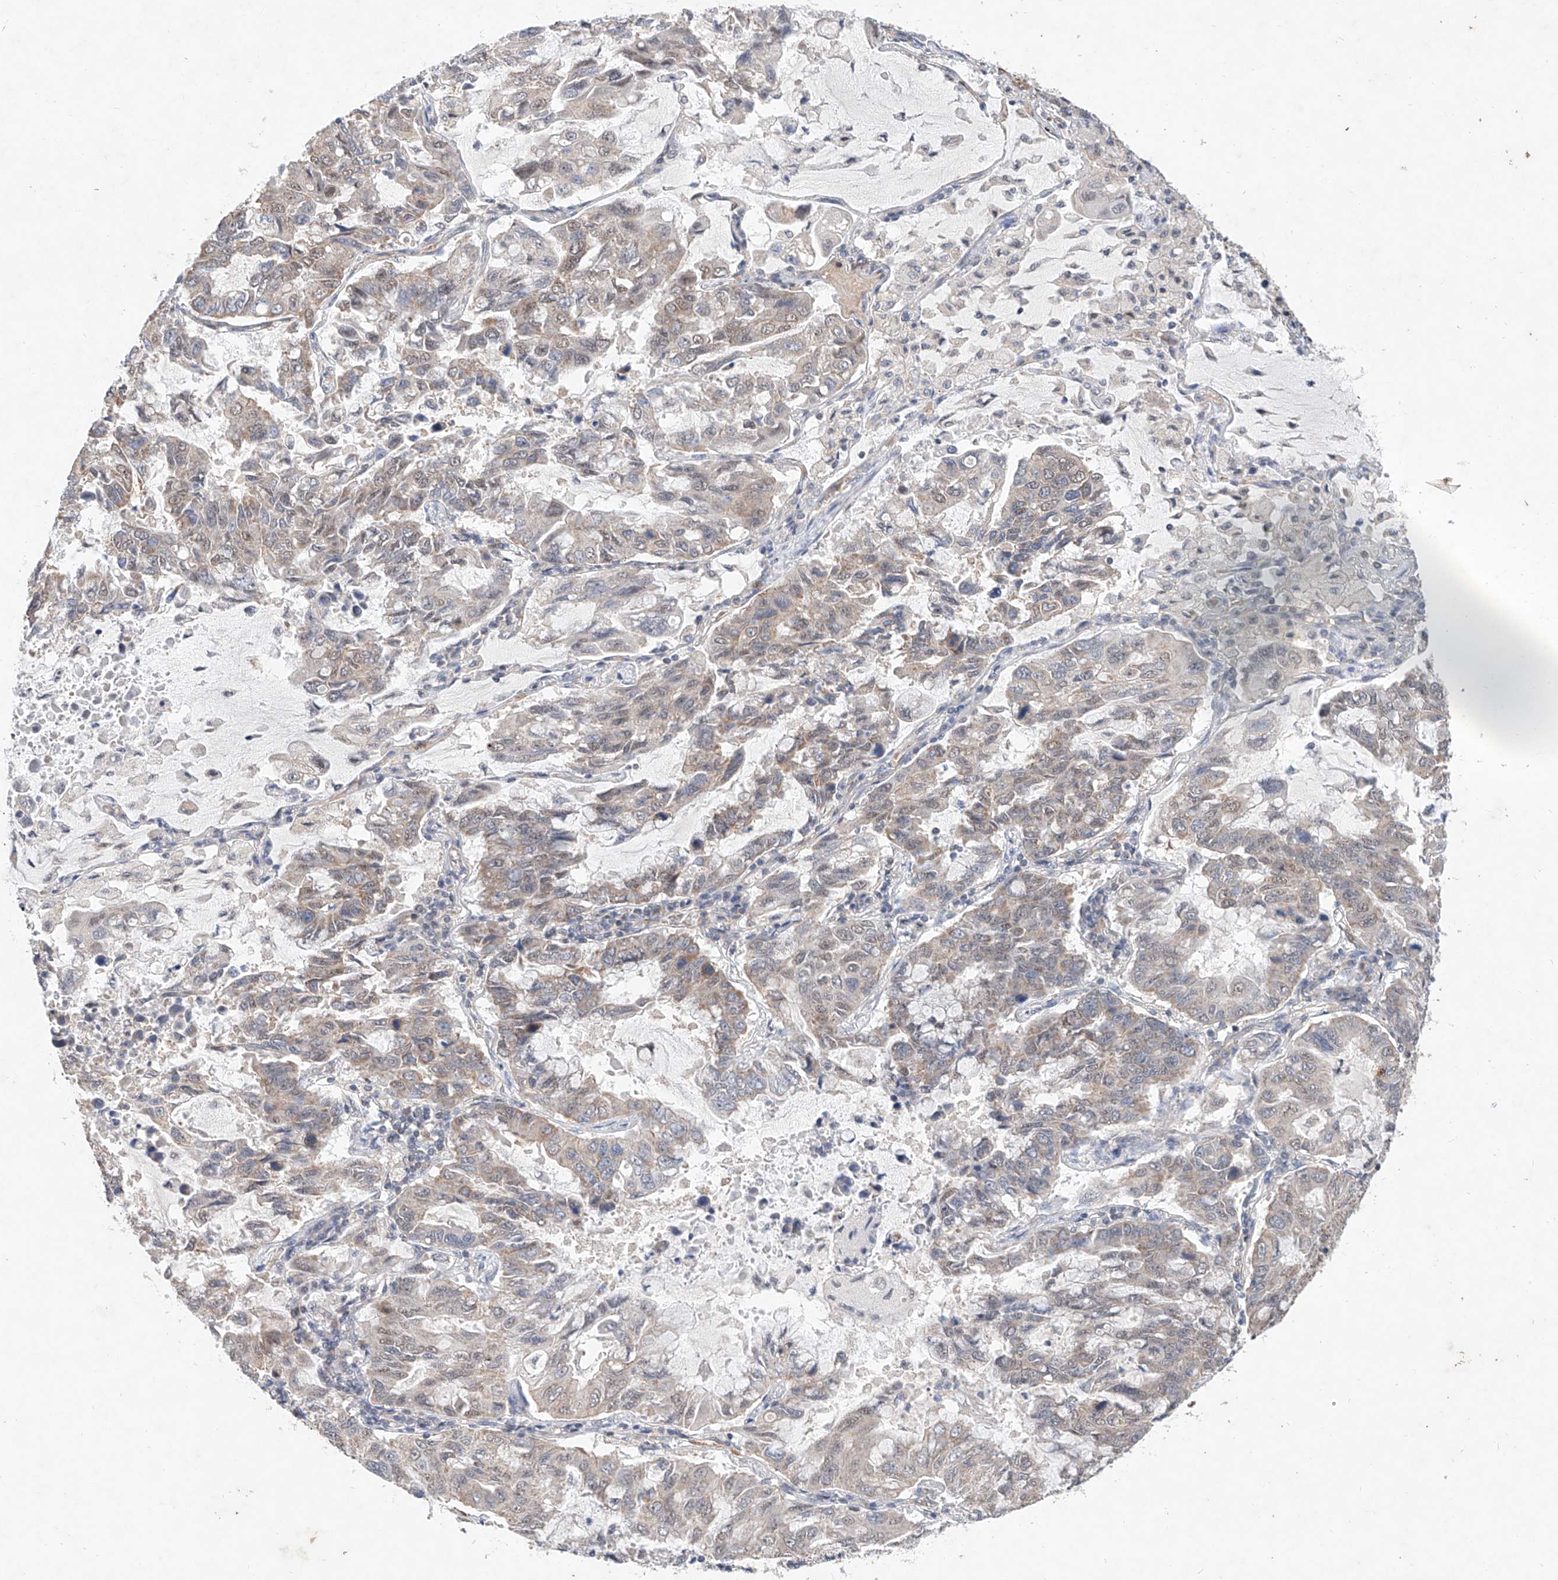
{"staining": {"intensity": "weak", "quantity": "<25%", "location": "cytoplasmic/membranous"}, "tissue": "lung cancer", "cell_type": "Tumor cells", "image_type": "cancer", "snomed": [{"axis": "morphology", "description": "Adenocarcinoma, NOS"}, {"axis": "topography", "description": "Lung"}], "caption": "Tumor cells are negative for brown protein staining in lung cancer. Brightfield microscopy of IHC stained with DAB (brown) and hematoxylin (blue), captured at high magnification.", "gene": "FASTK", "patient": {"sex": "male", "age": 64}}